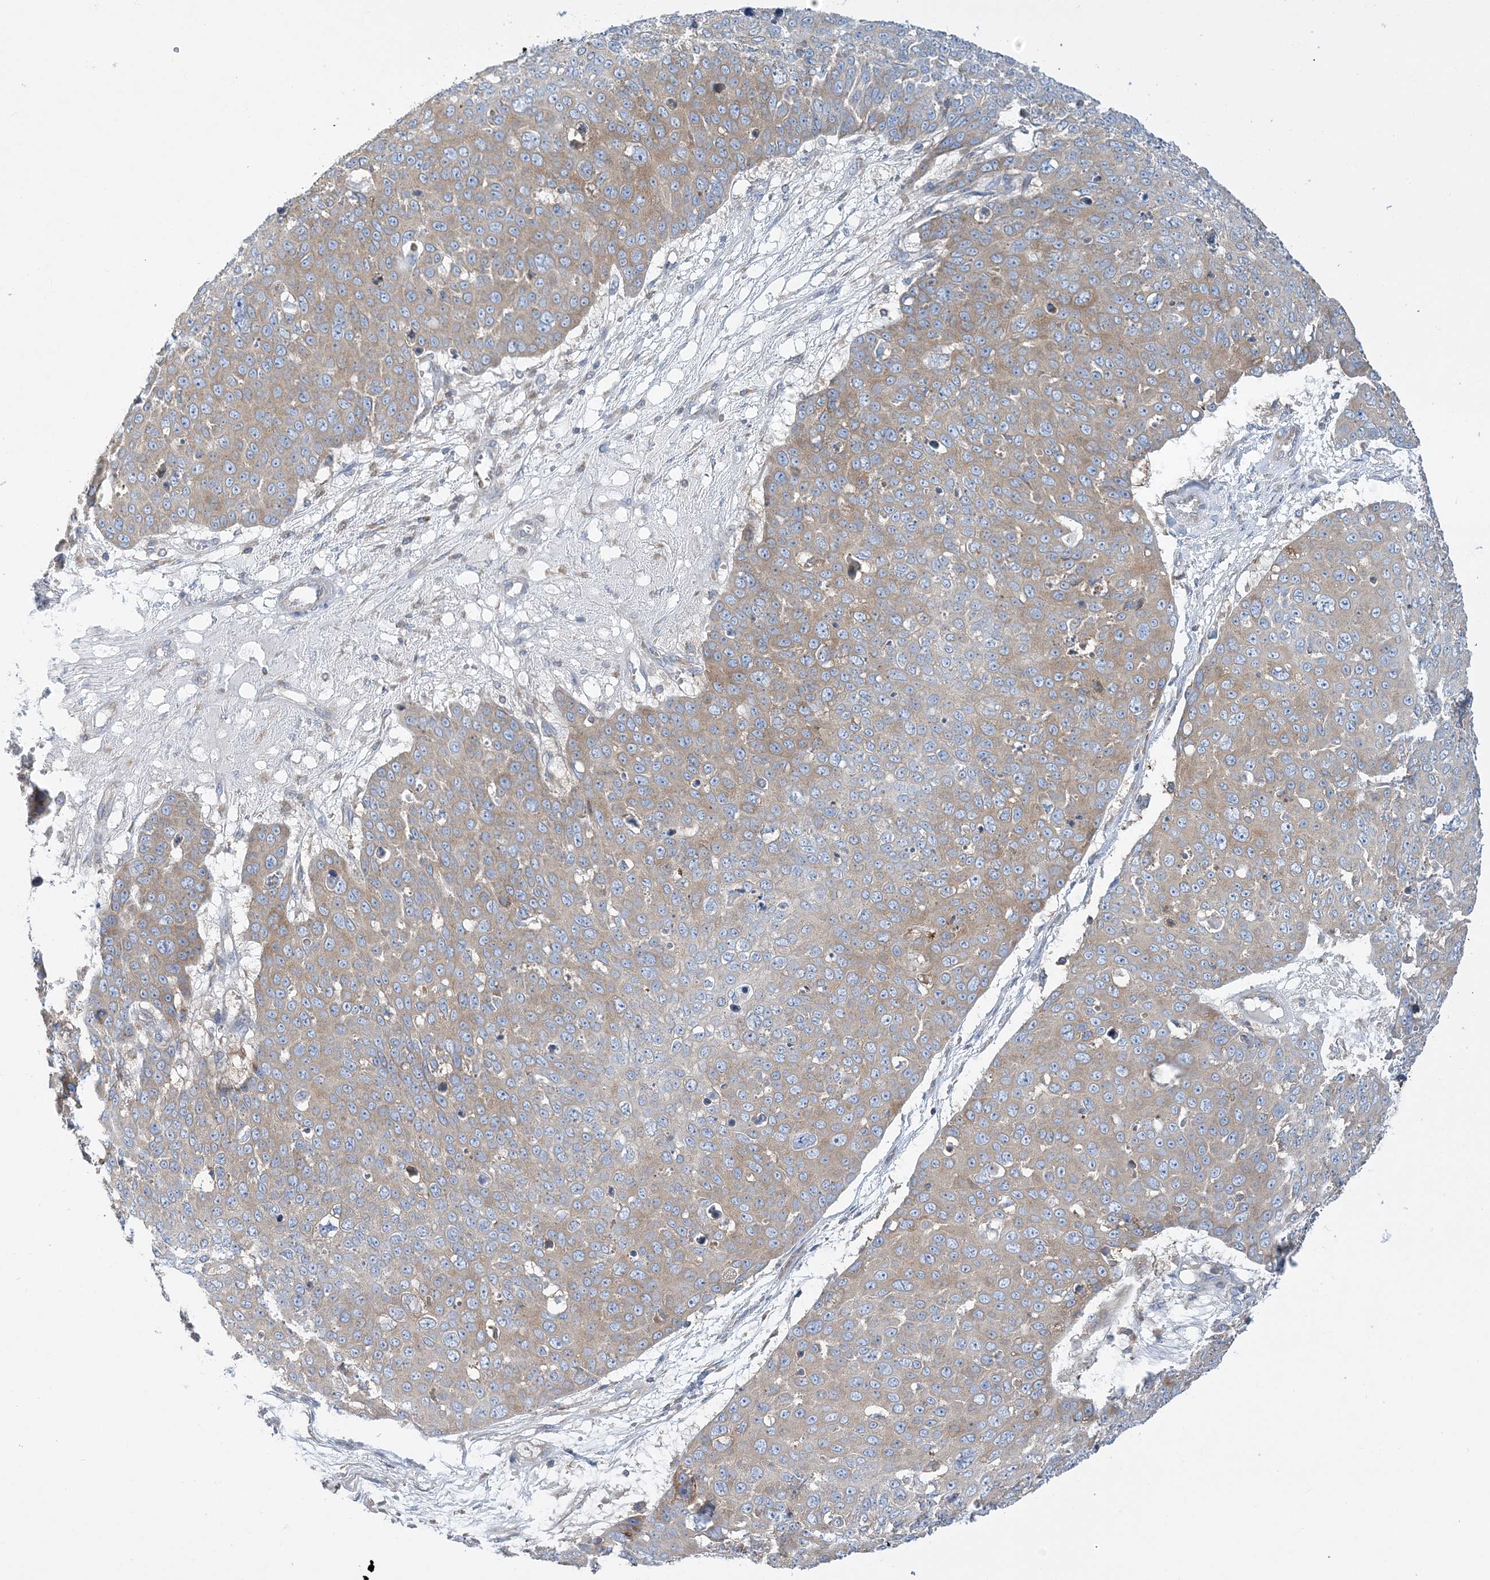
{"staining": {"intensity": "moderate", "quantity": "25%-75%", "location": "cytoplasmic/membranous"}, "tissue": "skin cancer", "cell_type": "Tumor cells", "image_type": "cancer", "snomed": [{"axis": "morphology", "description": "Squamous cell carcinoma, NOS"}, {"axis": "topography", "description": "Skin"}], "caption": "Human skin cancer stained with a brown dye demonstrates moderate cytoplasmic/membranous positive positivity in about 25%-75% of tumor cells.", "gene": "FAM114A2", "patient": {"sex": "male", "age": 71}}